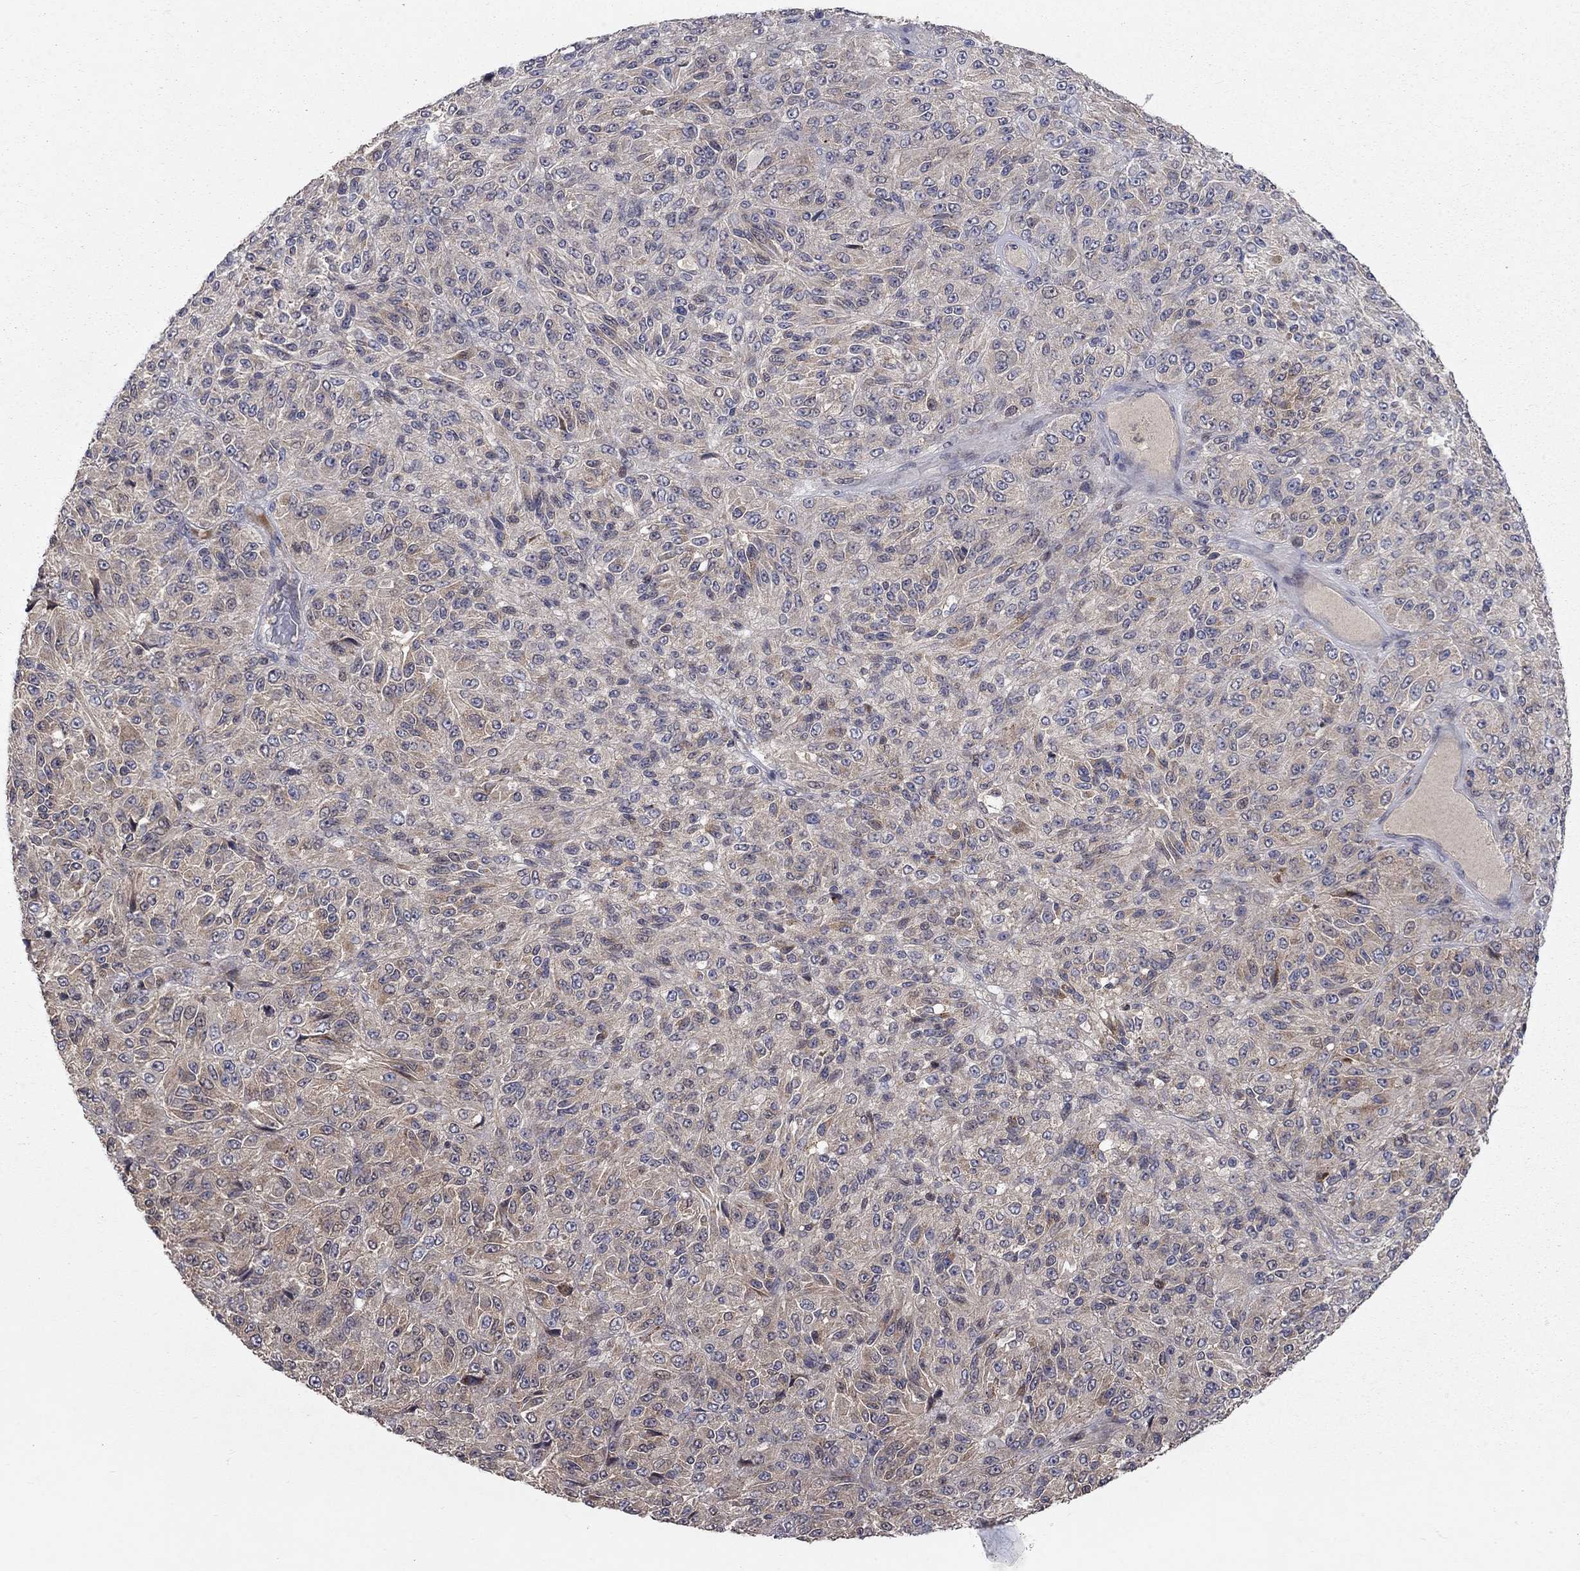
{"staining": {"intensity": "weak", "quantity": "<25%", "location": "cytoplasmic/membranous"}, "tissue": "melanoma", "cell_type": "Tumor cells", "image_type": "cancer", "snomed": [{"axis": "morphology", "description": "Malignant melanoma, Metastatic site"}, {"axis": "topography", "description": "Brain"}], "caption": "A high-resolution histopathology image shows immunohistochemistry (IHC) staining of malignant melanoma (metastatic site), which shows no significant staining in tumor cells.", "gene": "ERN2", "patient": {"sex": "female", "age": 56}}